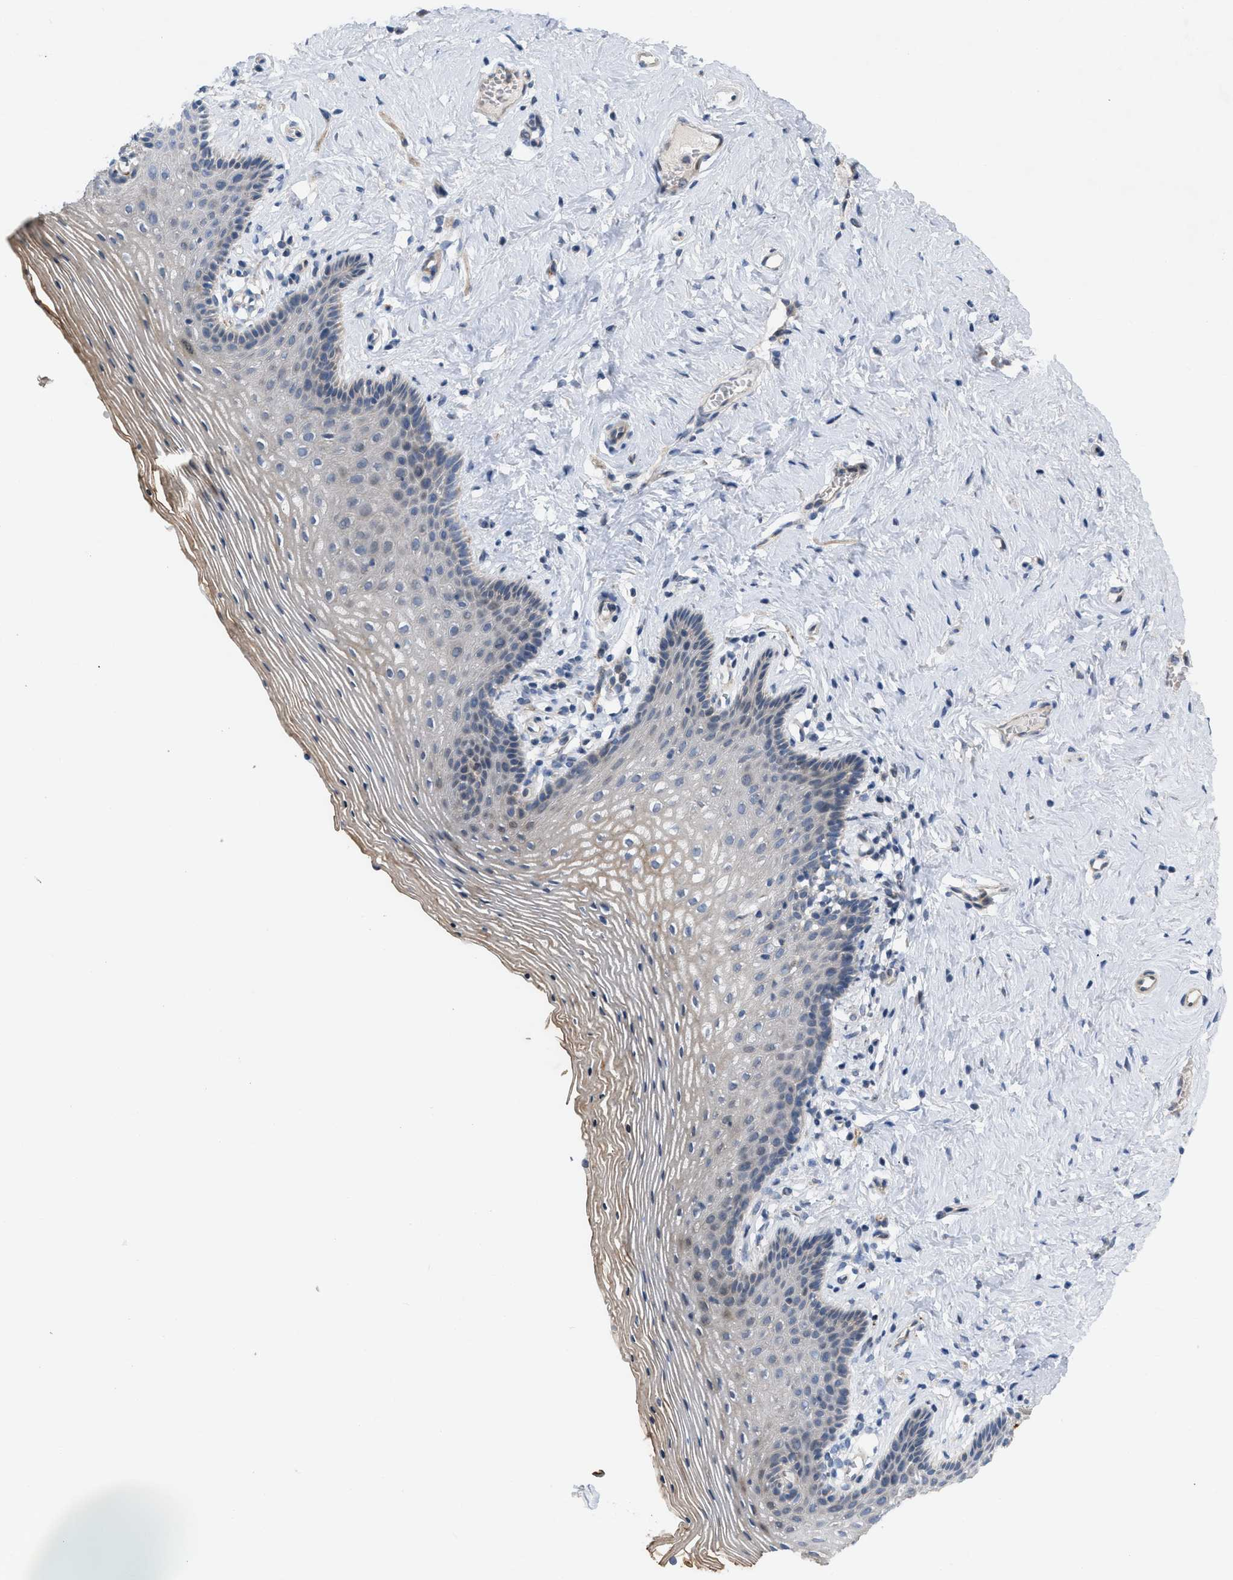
{"staining": {"intensity": "weak", "quantity": "<25%", "location": "cytoplasmic/membranous"}, "tissue": "vagina", "cell_type": "Squamous epithelial cells", "image_type": "normal", "snomed": [{"axis": "morphology", "description": "Normal tissue, NOS"}, {"axis": "topography", "description": "Vagina"}], "caption": "There is no significant positivity in squamous epithelial cells of vagina.", "gene": "NDEL1", "patient": {"sex": "female", "age": 32}}